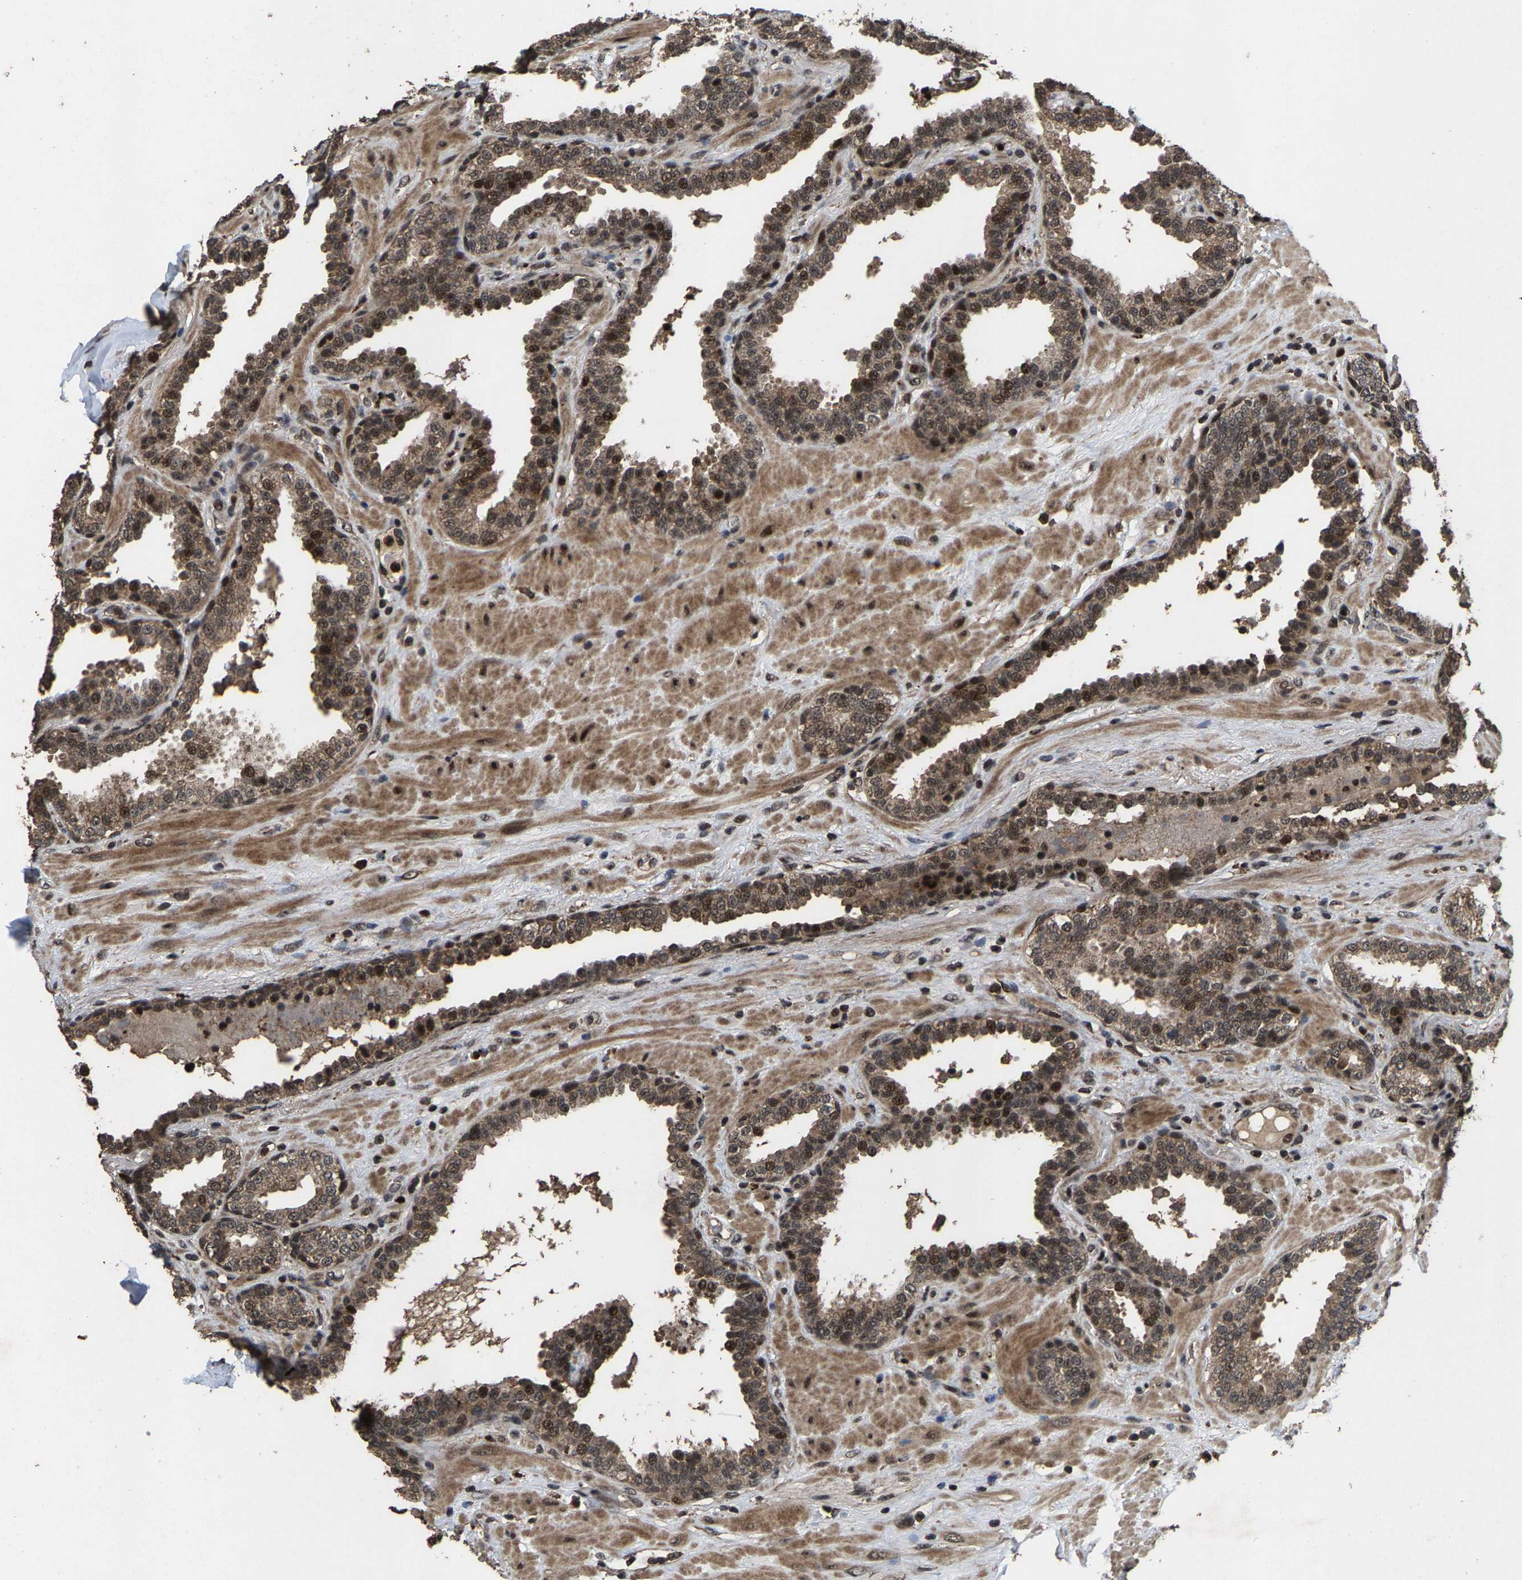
{"staining": {"intensity": "moderate", "quantity": ">75%", "location": "cytoplasmic/membranous,nuclear"}, "tissue": "prostate", "cell_type": "Glandular cells", "image_type": "normal", "snomed": [{"axis": "morphology", "description": "Normal tissue, NOS"}, {"axis": "topography", "description": "Prostate"}], "caption": "High-power microscopy captured an IHC photomicrograph of unremarkable prostate, revealing moderate cytoplasmic/membranous,nuclear positivity in approximately >75% of glandular cells.", "gene": "HAUS6", "patient": {"sex": "male", "age": 51}}